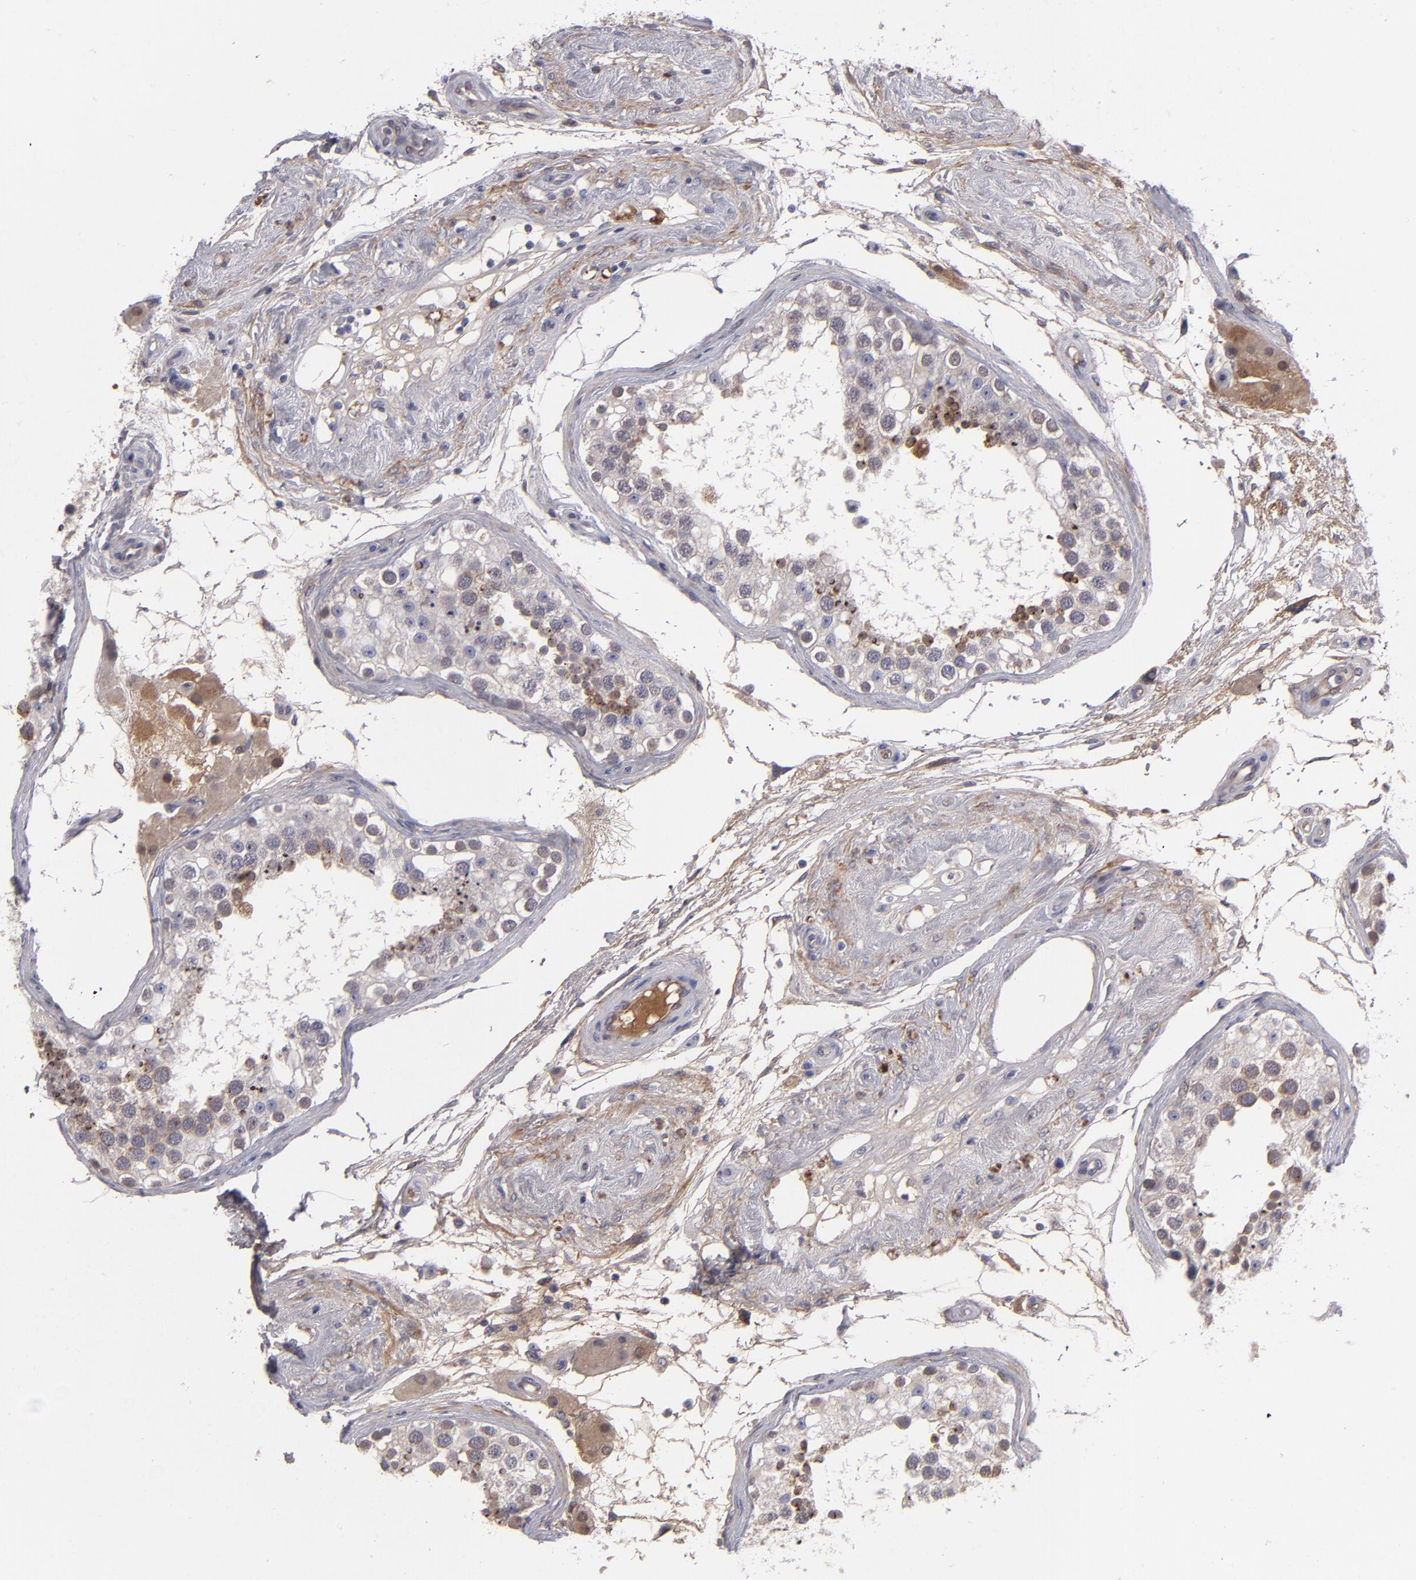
{"staining": {"intensity": "weak", "quantity": "<25%", "location": "cytoplasmic/membranous"}, "tissue": "testis", "cell_type": "Cells in seminiferous ducts", "image_type": "normal", "snomed": [{"axis": "morphology", "description": "Normal tissue, NOS"}, {"axis": "topography", "description": "Testis"}], "caption": "Human testis stained for a protein using immunohistochemistry (IHC) exhibits no staining in cells in seminiferous ducts.", "gene": "ITIH4", "patient": {"sex": "male", "age": 68}}